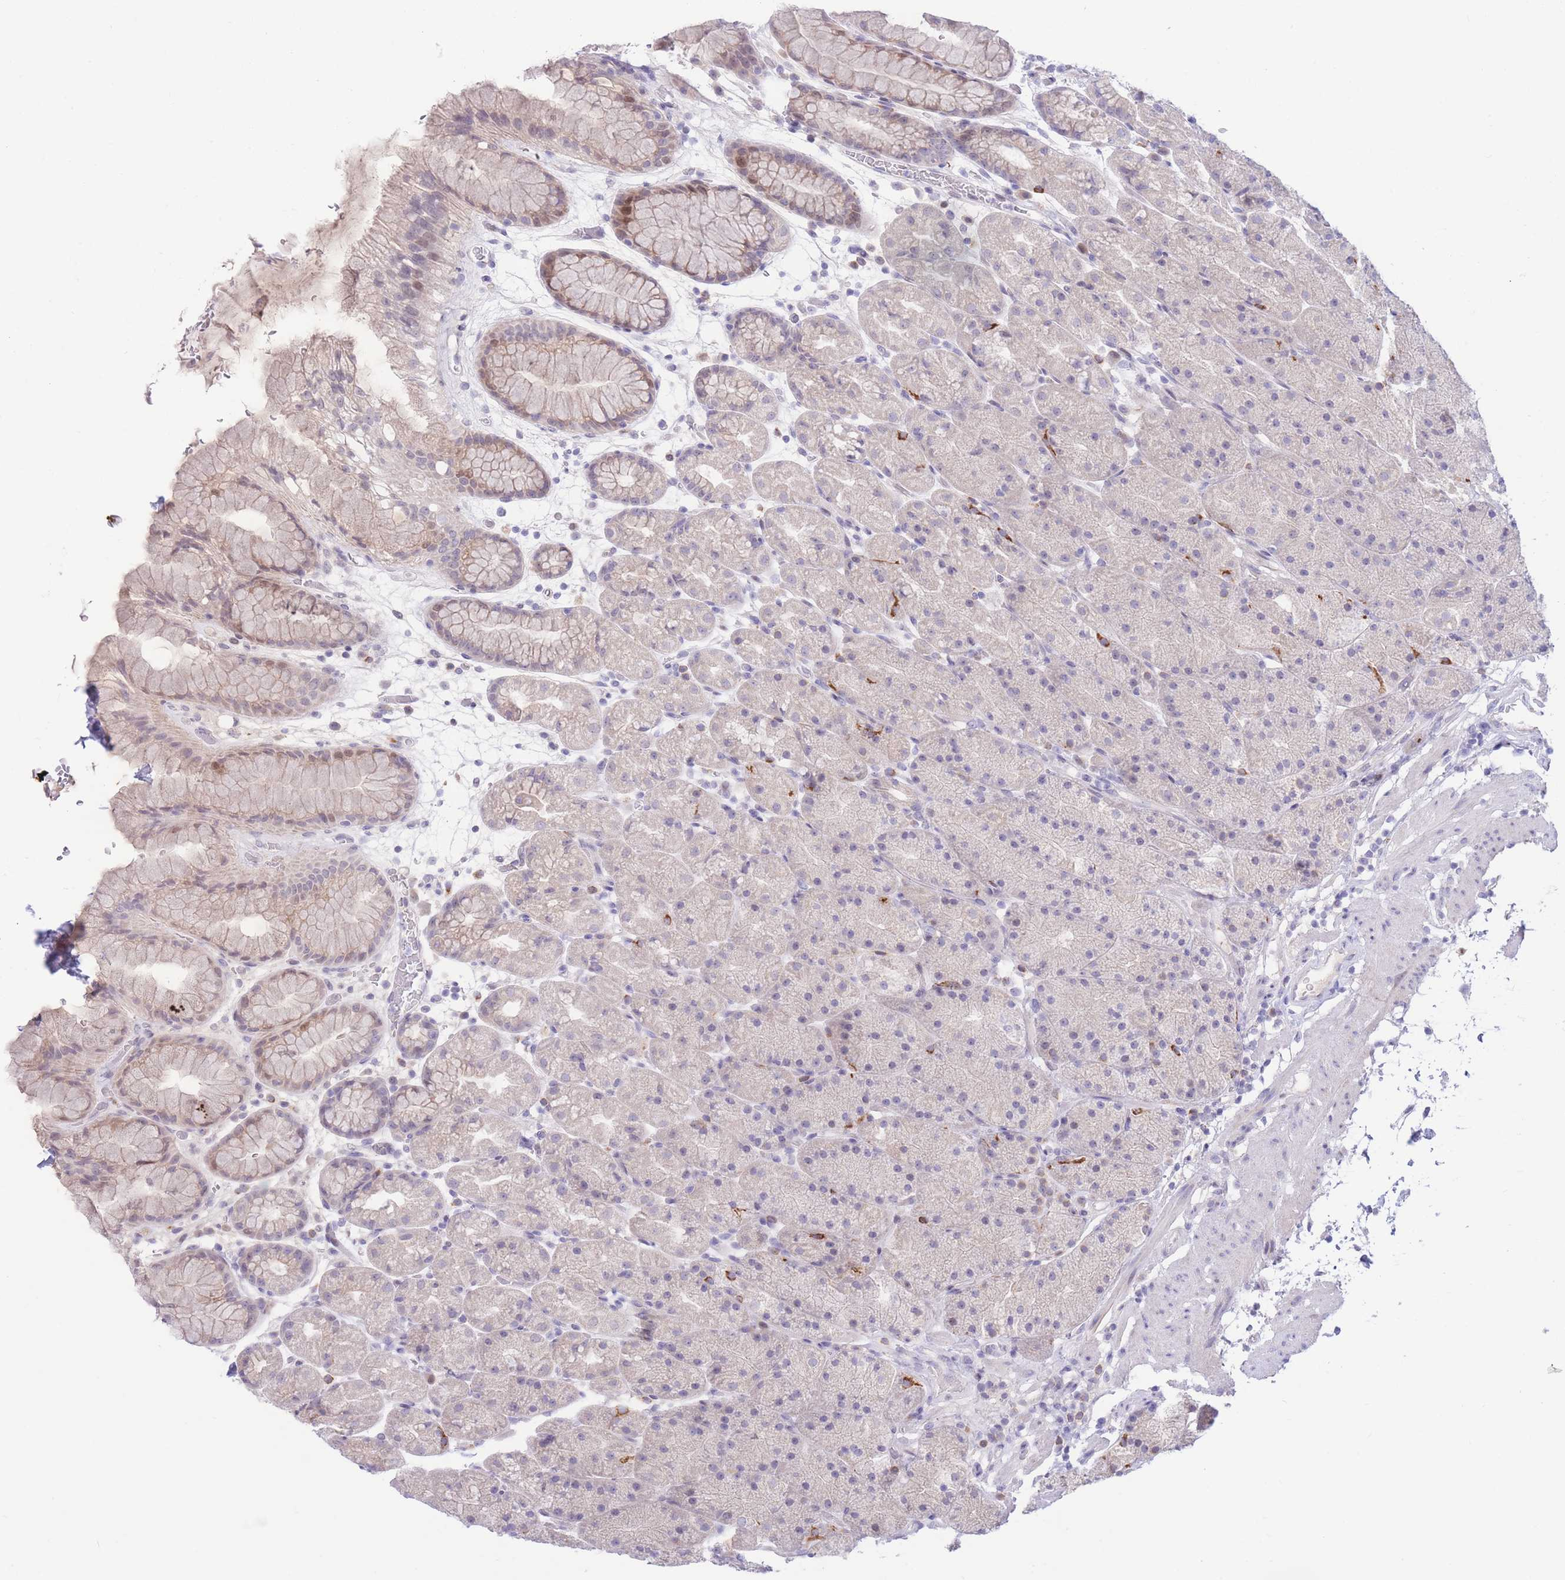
{"staining": {"intensity": "weak", "quantity": "<25%", "location": "cytoplasmic/membranous,nuclear"}, "tissue": "stomach", "cell_type": "Glandular cells", "image_type": "normal", "snomed": [{"axis": "morphology", "description": "Normal tissue, NOS"}, {"axis": "topography", "description": "Stomach, upper"}, {"axis": "topography", "description": "Stomach, lower"}], "caption": "Normal stomach was stained to show a protein in brown. There is no significant expression in glandular cells.", "gene": "RPL39L", "patient": {"sex": "male", "age": 67}}